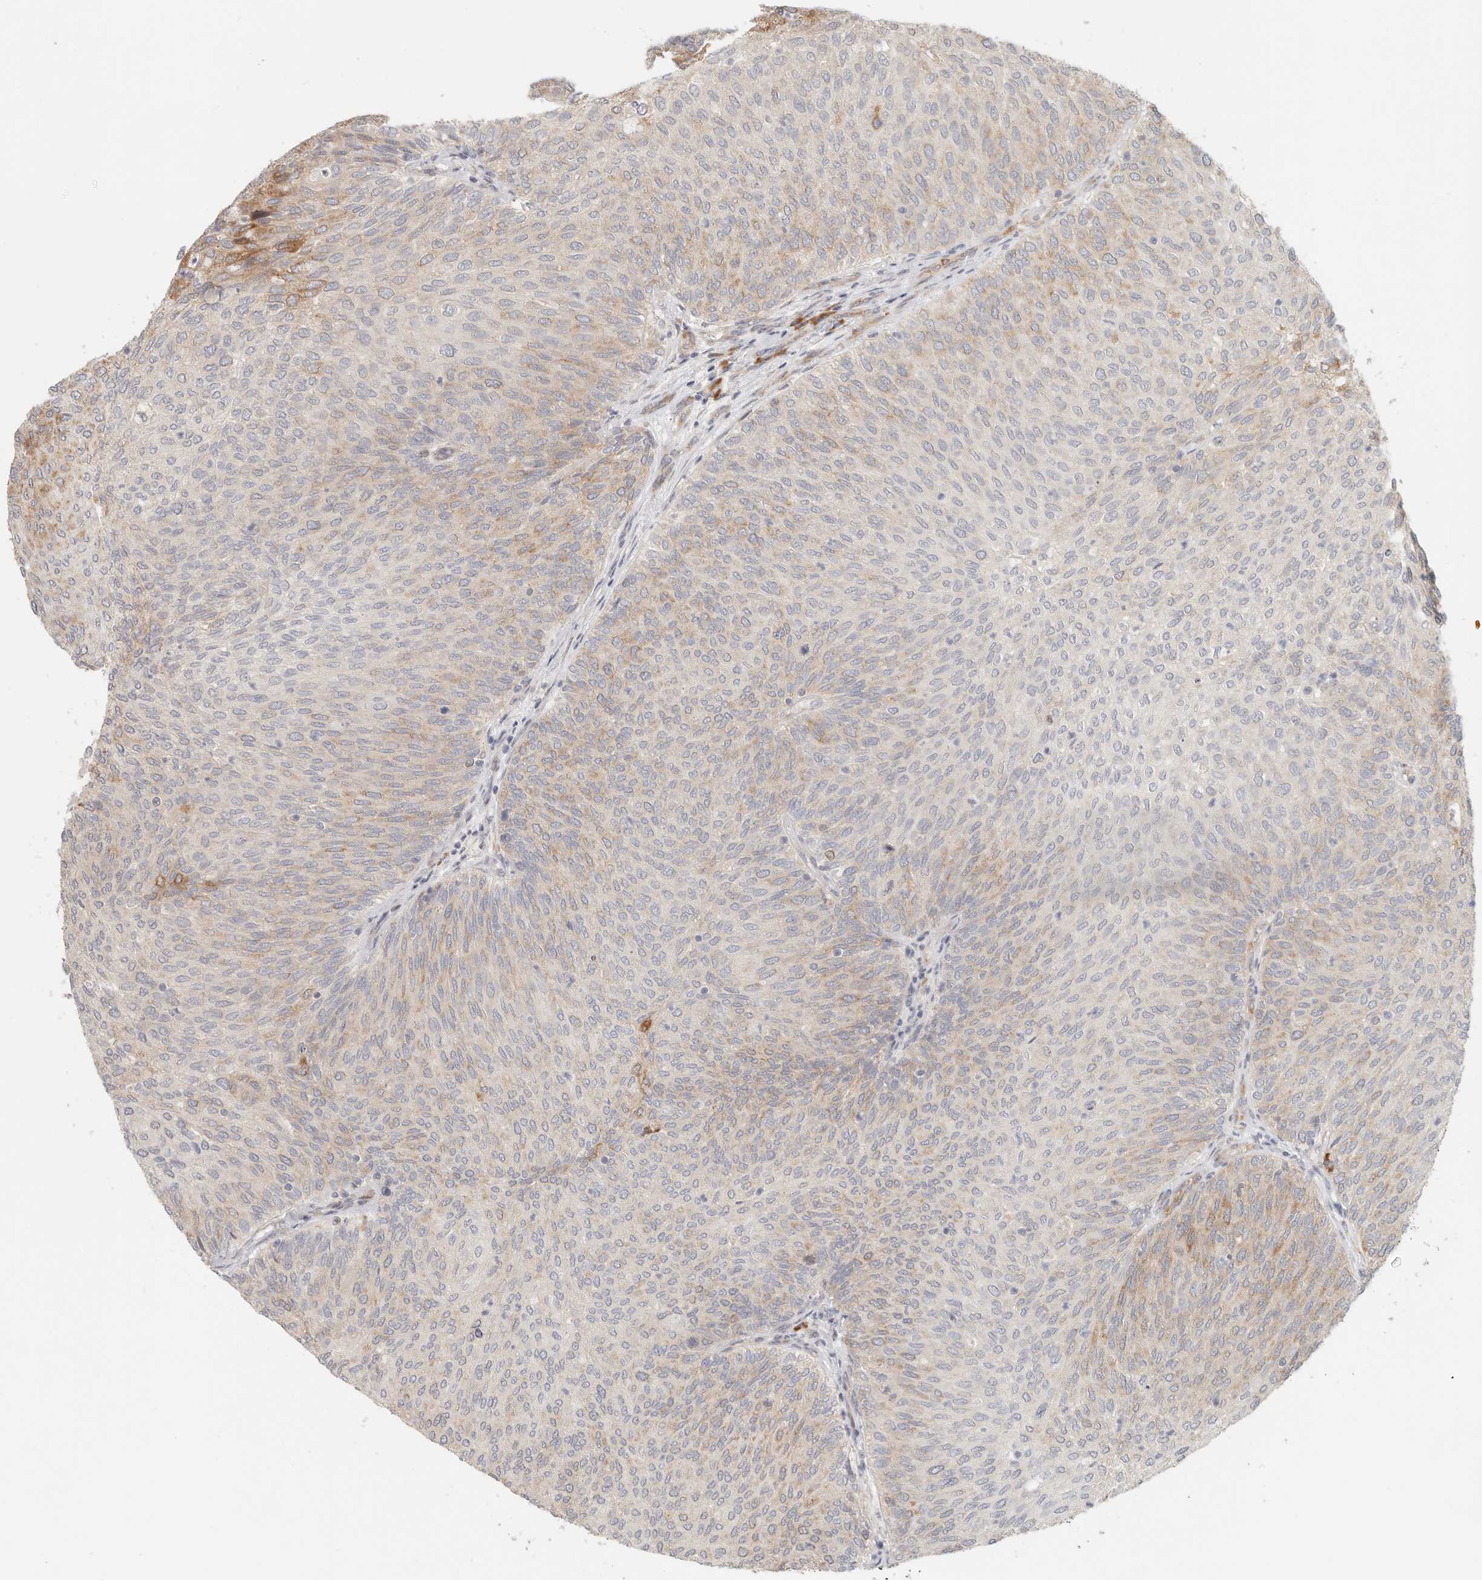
{"staining": {"intensity": "moderate", "quantity": "<25%", "location": "cytoplasmic/membranous"}, "tissue": "urothelial cancer", "cell_type": "Tumor cells", "image_type": "cancer", "snomed": [{"axis": "morphology", "description": "Urothelial carcinoma, Low grade"}, {"axis": "topography", "description": "Urinary bladder"}], "caption": "Protein staining displays moderate cytoplasmic/membranous expression in about <25% of tumor cells in low-grade urothelial carcinoma.", "gene": "PABPC4", "patient": {"sex": "female", "age": 79}}